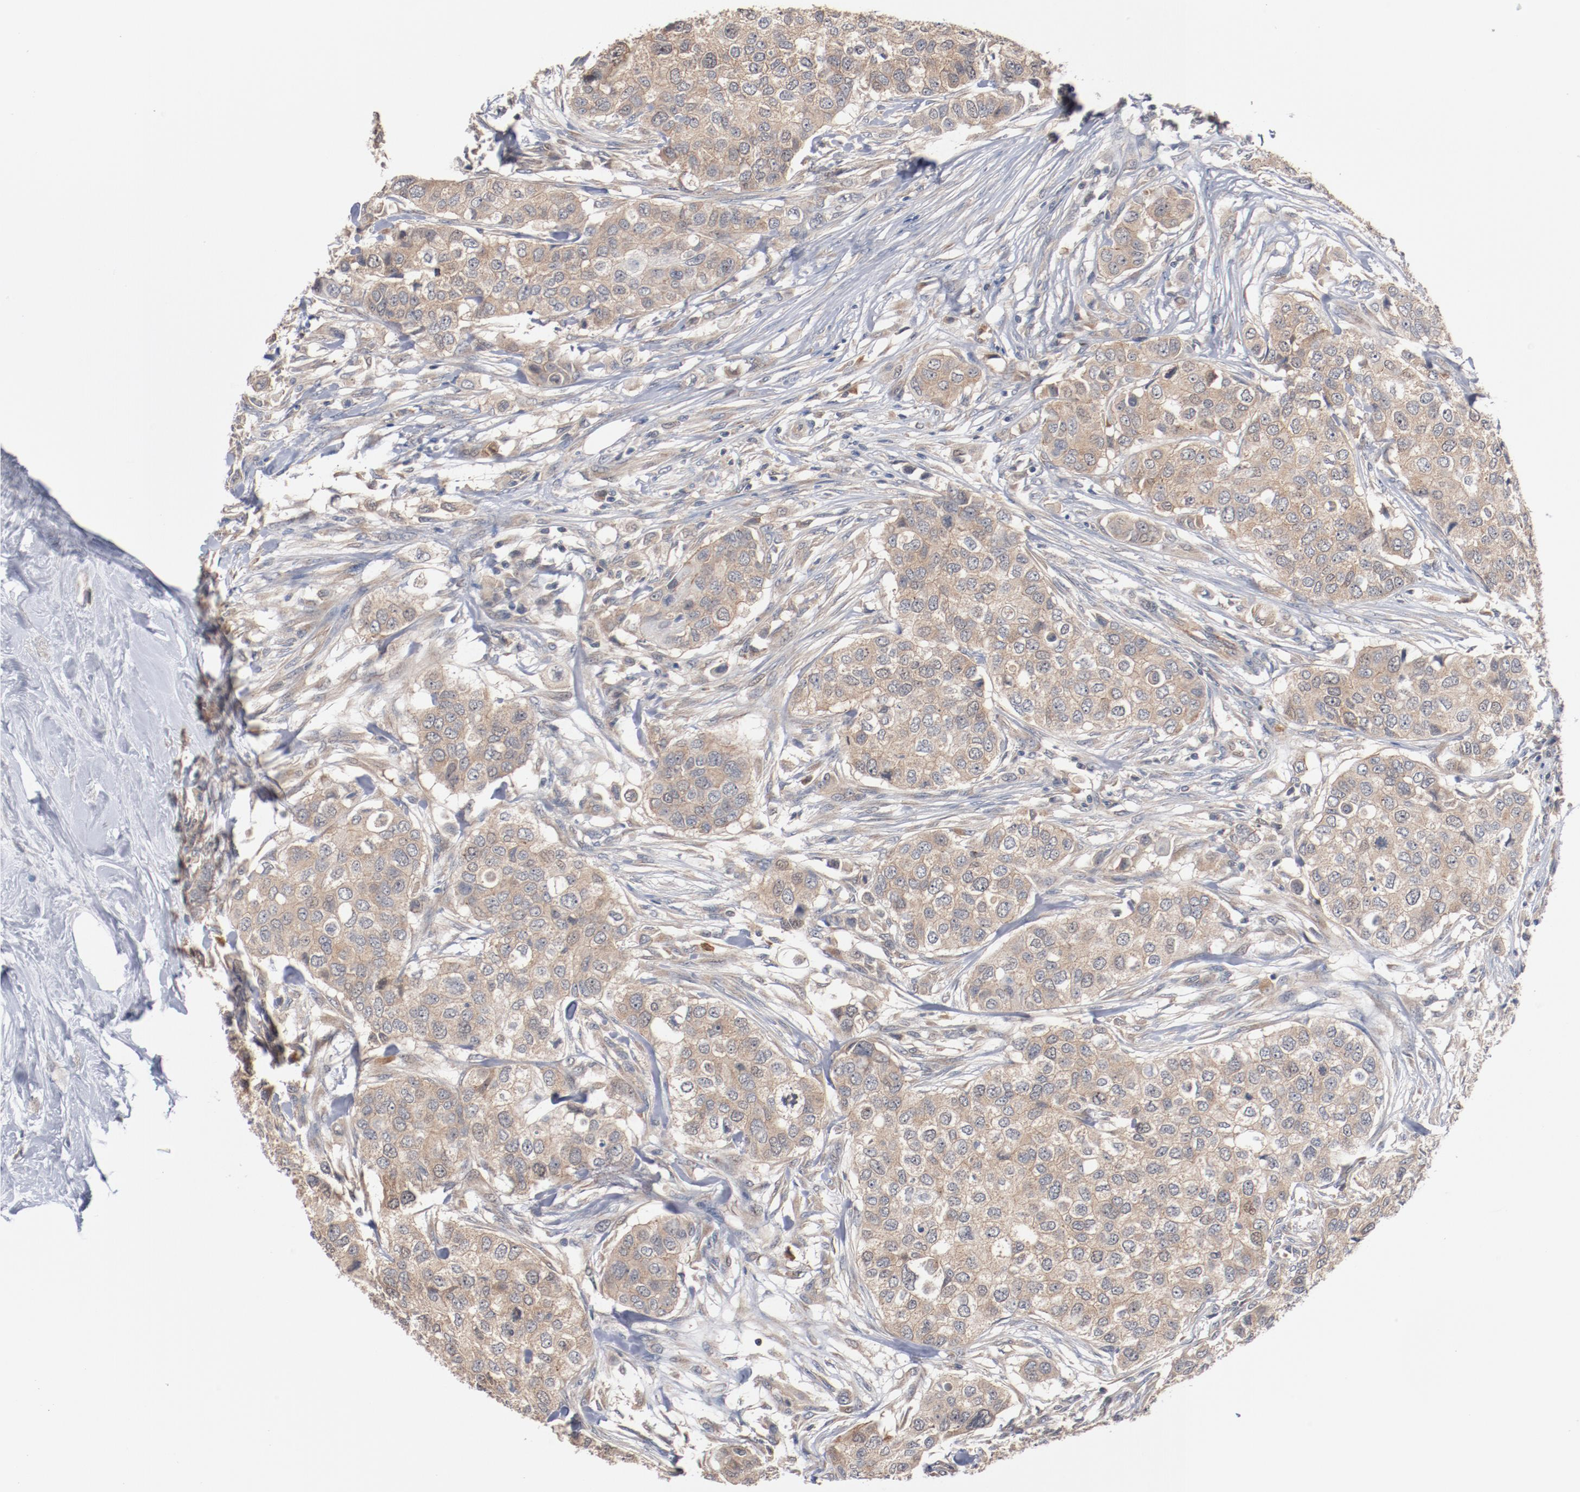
{"staining": {"intensity": "weak", "quantity": ">75%", "location": "cytoplasmic/membranous"}, "tissue": "breast cancer", "cell_type": "Tumor cells", "image_type": "cancer", "snomed": [{"axis": "morphology", "description": "Normal tissue, NOS"}, {"axis": "morphology", "description": "Duct carcinoma"}, {"axis": "topography", "description": "Breast"}], "caption": "The photomicrograph reveals a brown stain indicating the presence of a protein in the cytoplasmic/membranous of tumor cells in infiltrating ductal carcinoma (breast).", "gene": "RNASE11", "patient": {"sex": "female", "age": 49}}